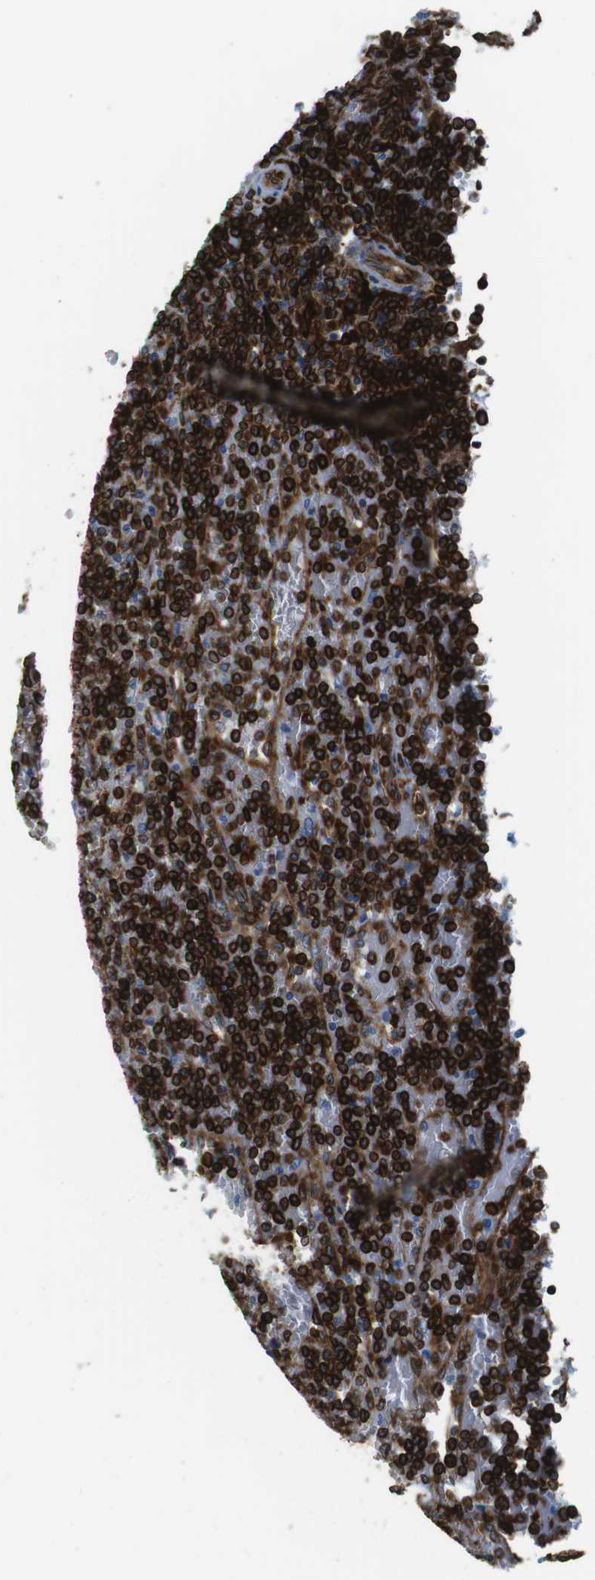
{"staining": {"intensity": "strong", "quantity": ">75%", "location": "cytoplasmic/membranous"}, "tissue": "lymphoma", "cell_type": "Tumor cells", "image_type": "cancer", "snomed": [{"axis": "morphology", "description": "Malignant lymphoma, non-Hodgkin's type, Low grade"}, {"axis": "topography", "description": "Spleen"}], "caption": "Immunohistochemical staining of human lymphoma reveals strong cytoplasmic/membranous protein staining in approximately >75% of tumor cells. (Brightfield microscopy of DAB IHC at high magnification).", "gene": "CIITA", "patient": {"sex": "female", "age": 19}}